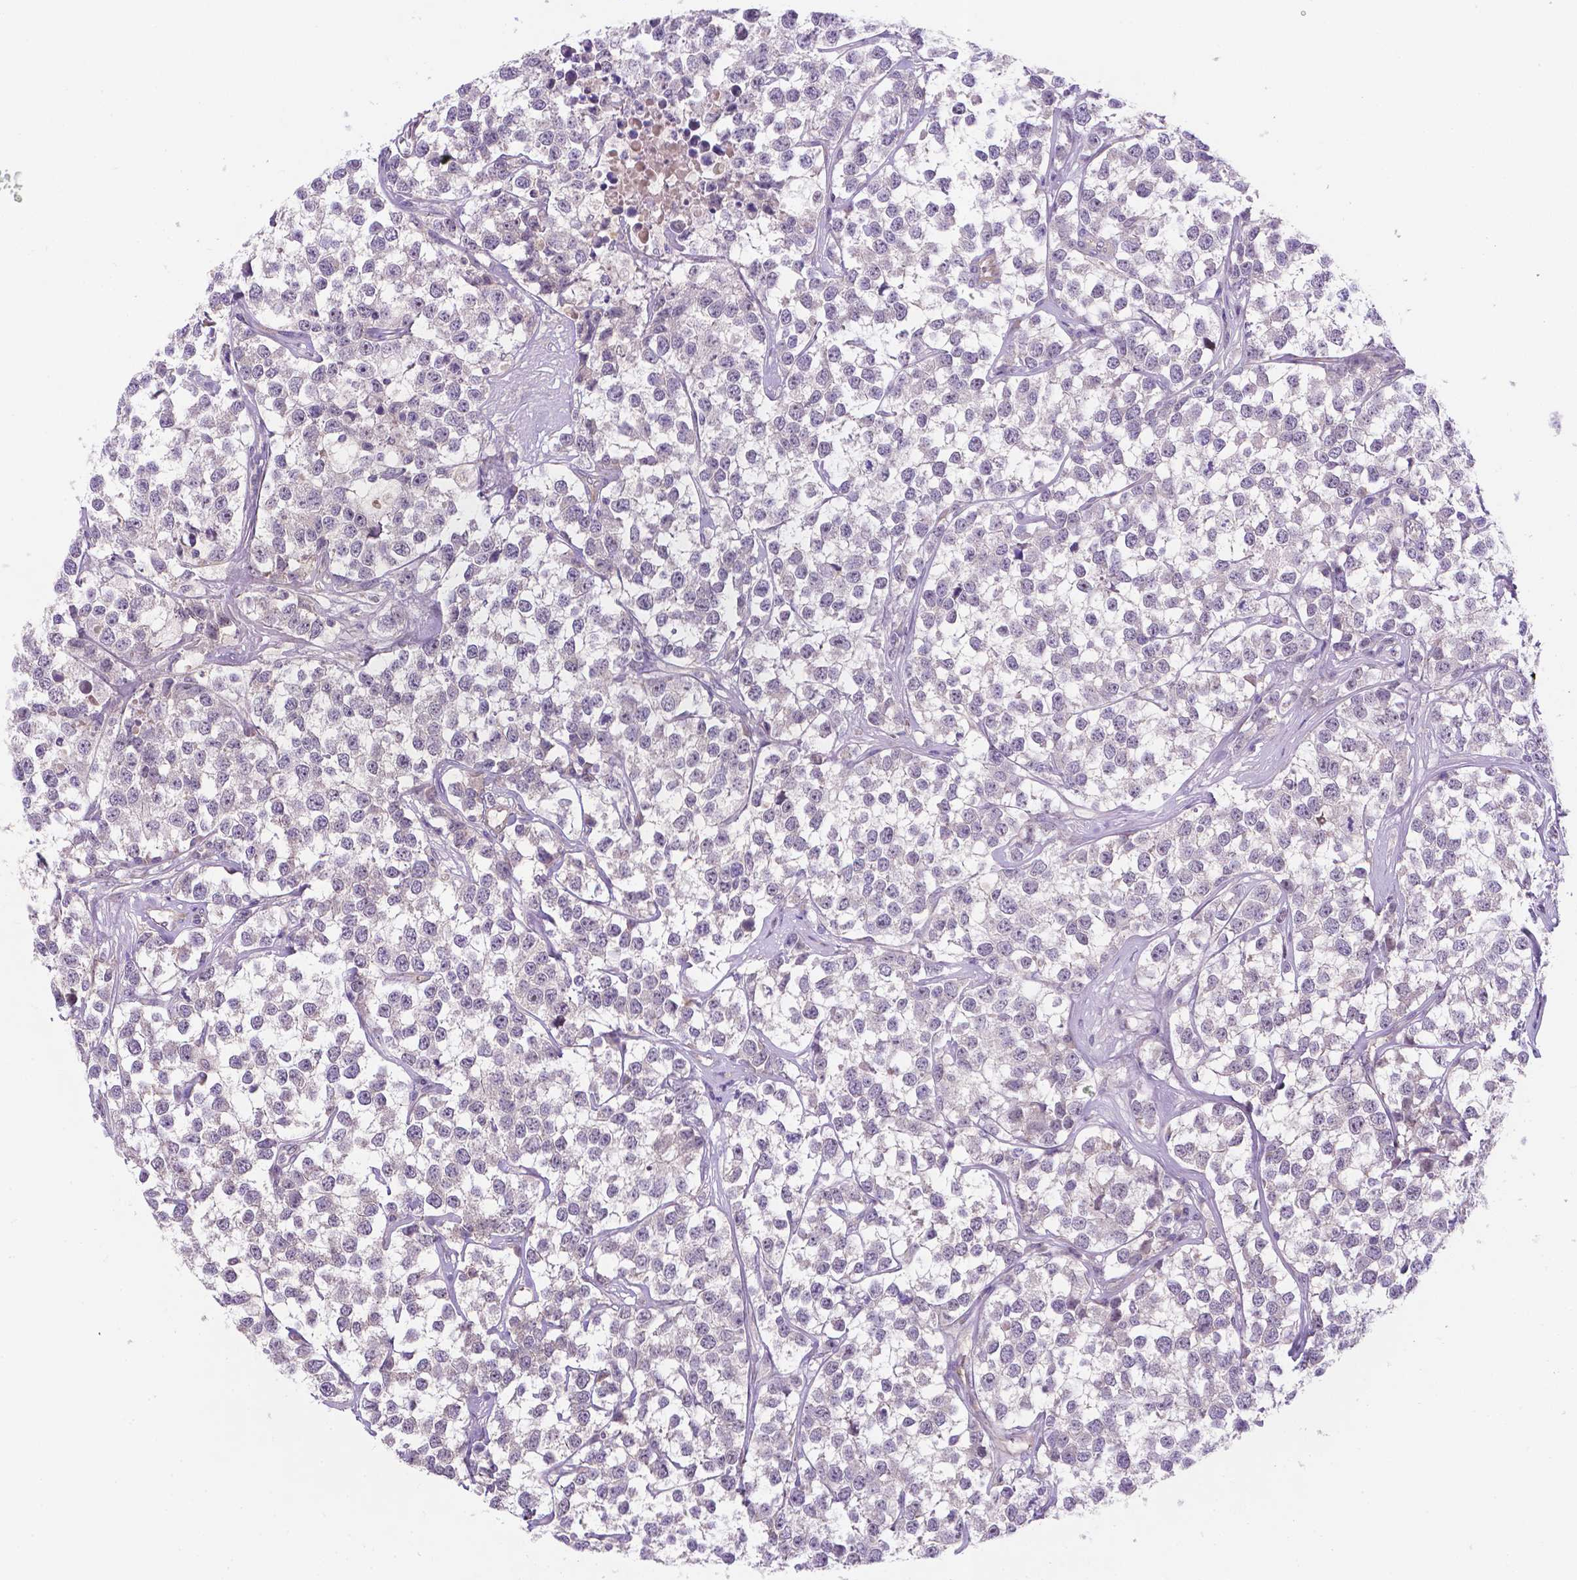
{"staining": {"intensity": "negative", "quantity": "none", "location": "none"}, "tissue": "testis cancer", "cell_type": "Tumor cells", "image_type": "cancer", "snomed": [{"axis": "morphology", "description": "Seminoma, NOS"}, {"axis": "topography", "description": "Testis"}], "caption": "A micrograph of human seminoma (testis) is negative for staining in tumor cells.", "gene": "TM4SF20", "patient": {"sex": "male", "age": 59}}